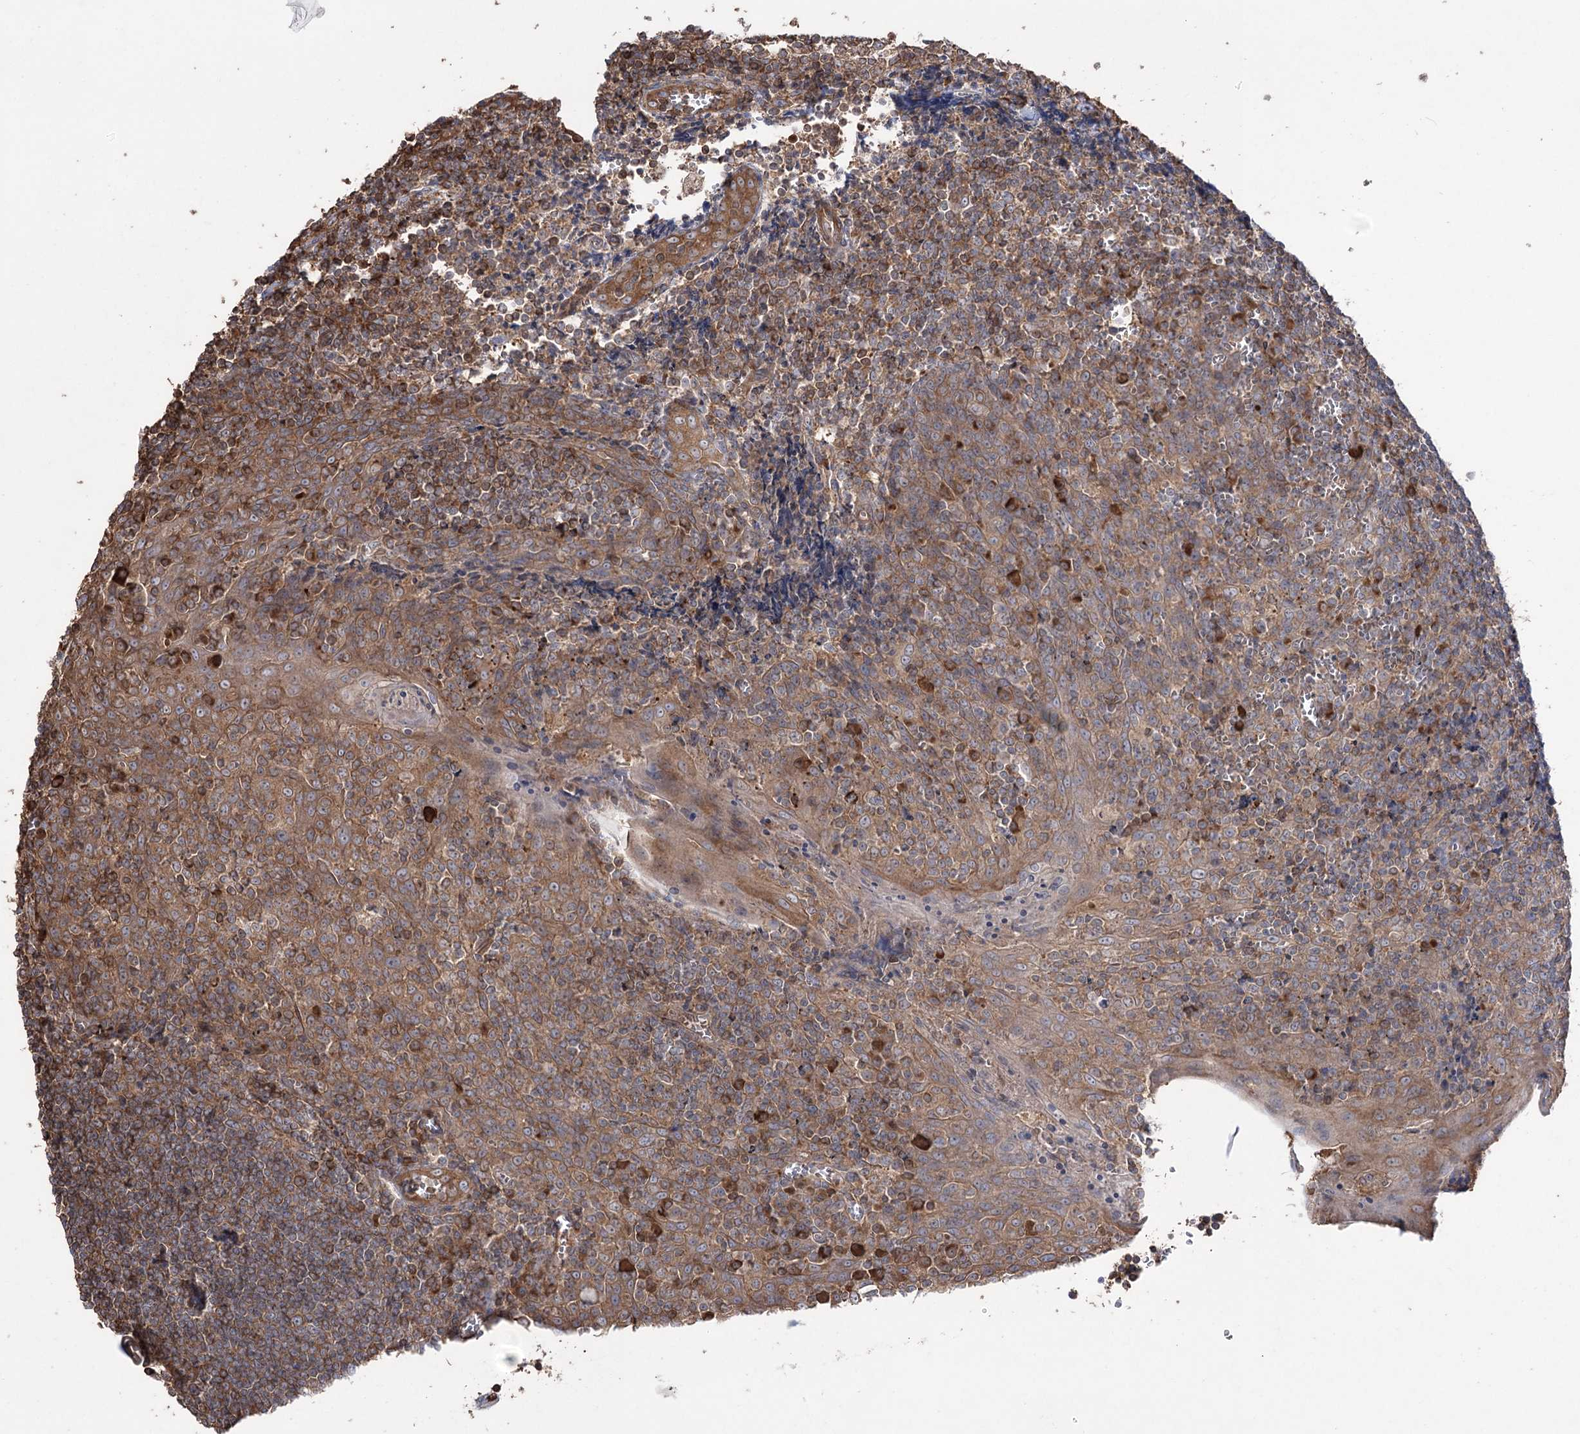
{"staining": {"intensity": "moderate", "quantity": ">75%", "location": "cytoplasmic/membranous"}, "tissue": "tonsil", "cell_type": "Germinal center cells", "image_type": "normal", "snomed": [{"axis": "morphology", "description": "Normal tissue, NOS"}, {"axis": "topography", "description": "Tonsil"}], "caption": "A brown stain labels moderate cytoplasmic/membranous expression of a protein in germinal center cells of benign tonsil.", "gene": "LARS2", "patient": {"sex": "male", "age": 27}}